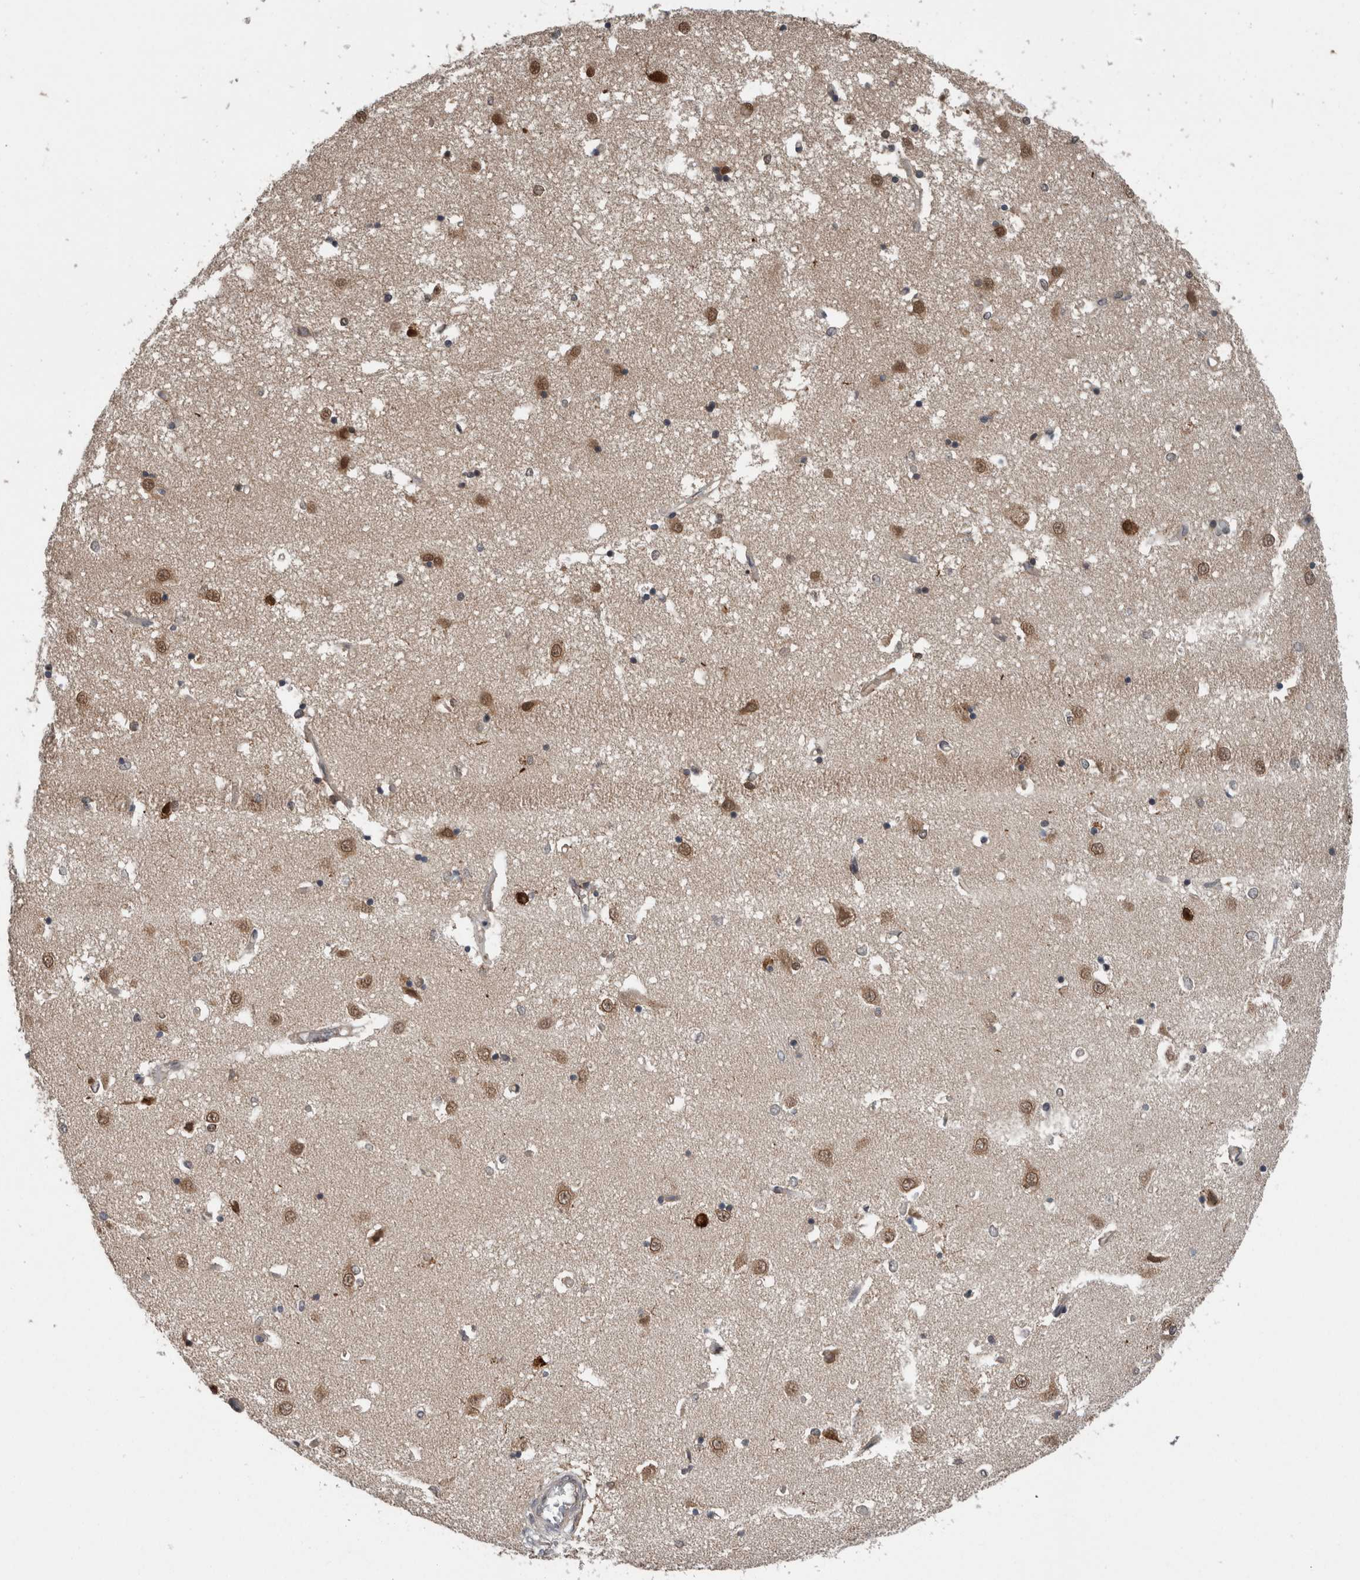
{"staining": {"intensity": "moderate", "quantity": "<25%", "location": "cytoplasmic/membranous,nuclear"}, "tissue": "caudate", "cell_type": "Glial cells", "image_type": "normal", "snomed": [{"axis": "morphology", "description": "Normal tissue, NOS"}, {"axis": "topography", "description": "Lateral ventricle wall"}], "caption": "A brown stain highlights moderate cytoplasmic/membranous,nuclear staining of a protein in glial cells of benign caudate. Nuclei are stained in blue.", "gene": "ENY2", "patient": {"sex": "male", "age": 45}}